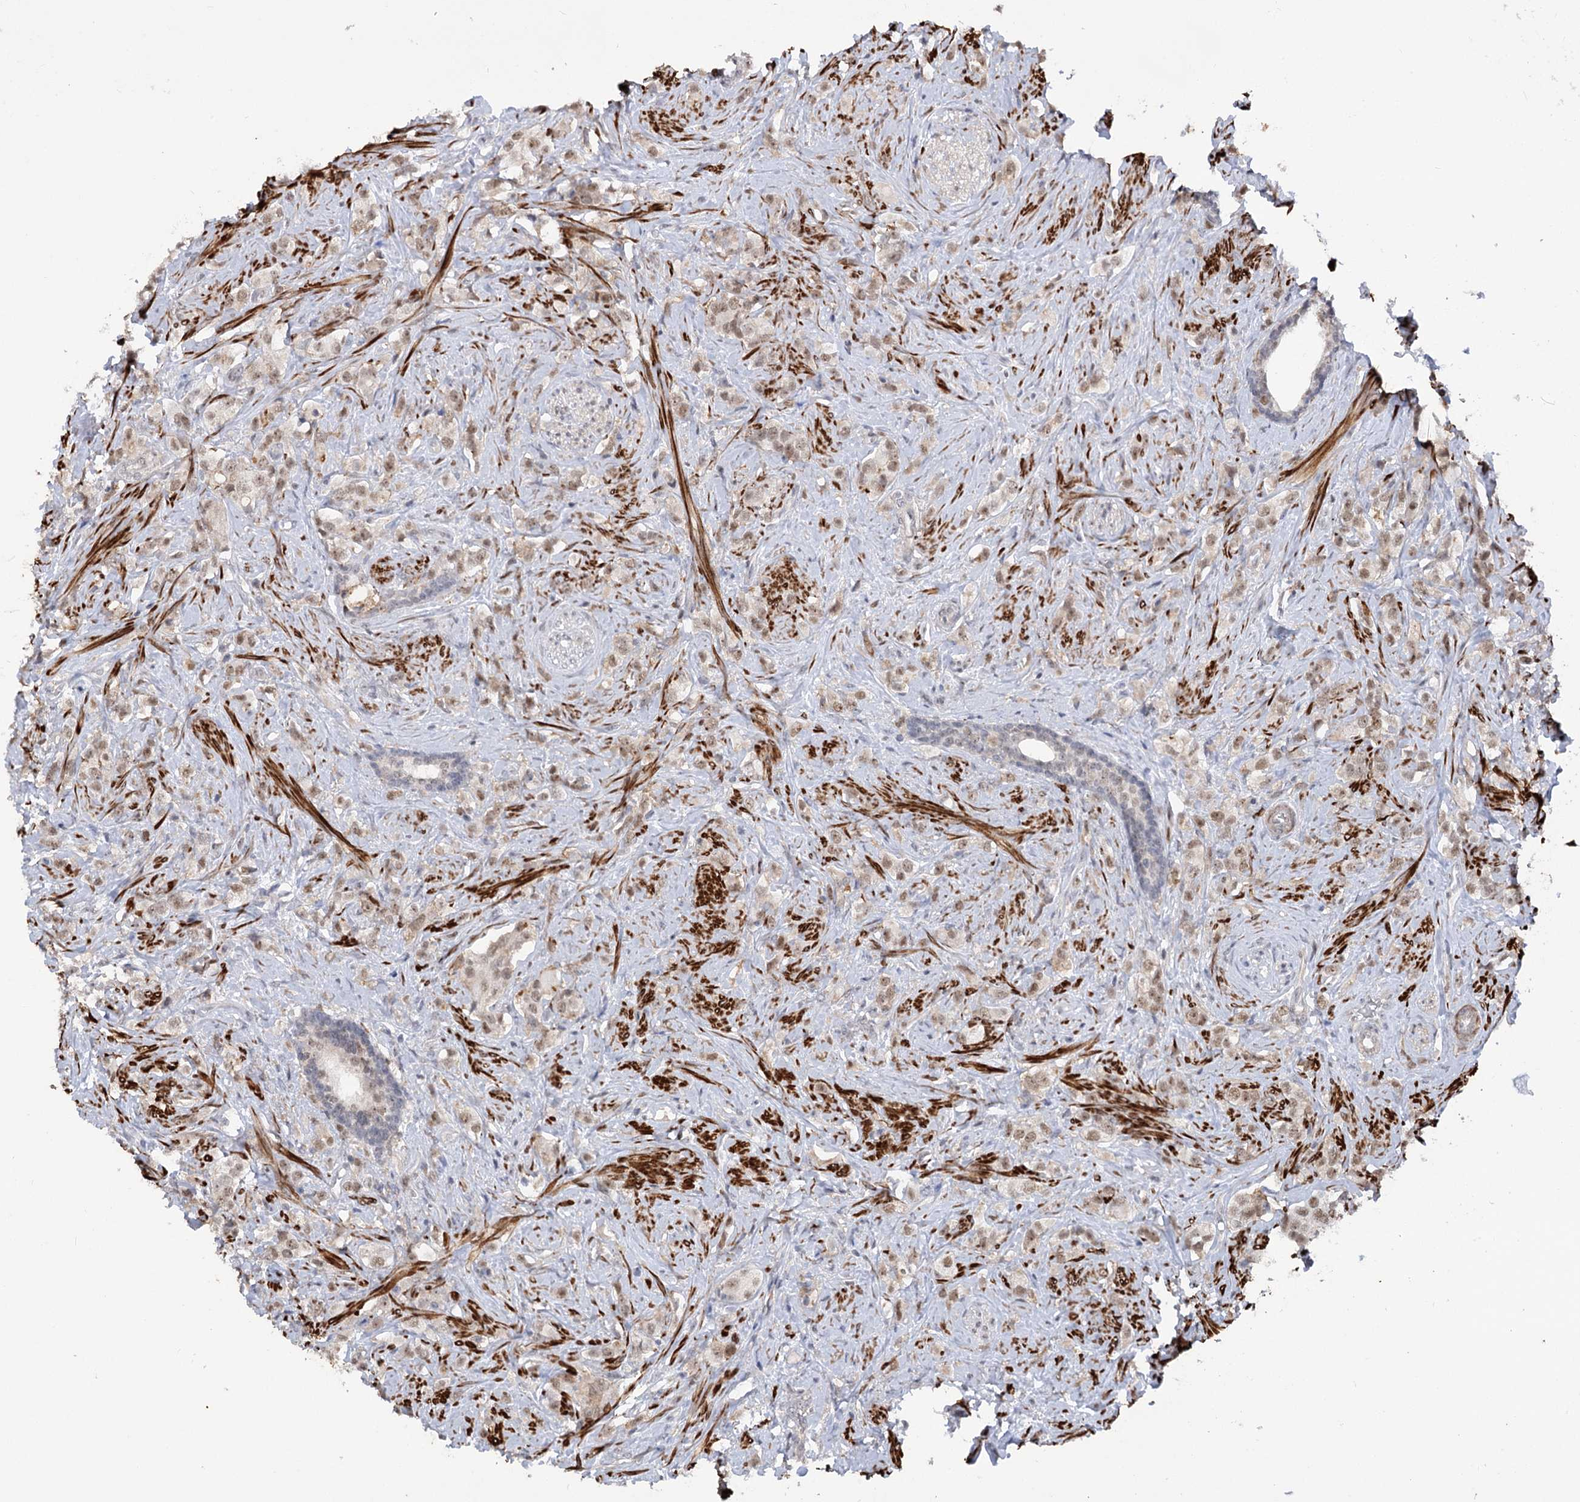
{"staining": {"intensity": "weak", "quantity": ">75%", "location": "nuclear"}, "tissue": "prostate cancer", "cell_type": "Tumor cells", "image_type": "cancer", "snomed": [{"axis": "morphology", "description": "Adenocarcinoma, High grade"}, {"axis": "topography", "description": "Prostate"}], "caption": "An image showing weak nuclear staining in approximately >75% of tumor cells in prostate cancer, as visualized by brown immunohistochemical staining.", "gene": "ZSCAN23", "patient": {"sex": "male", "age": 63}}